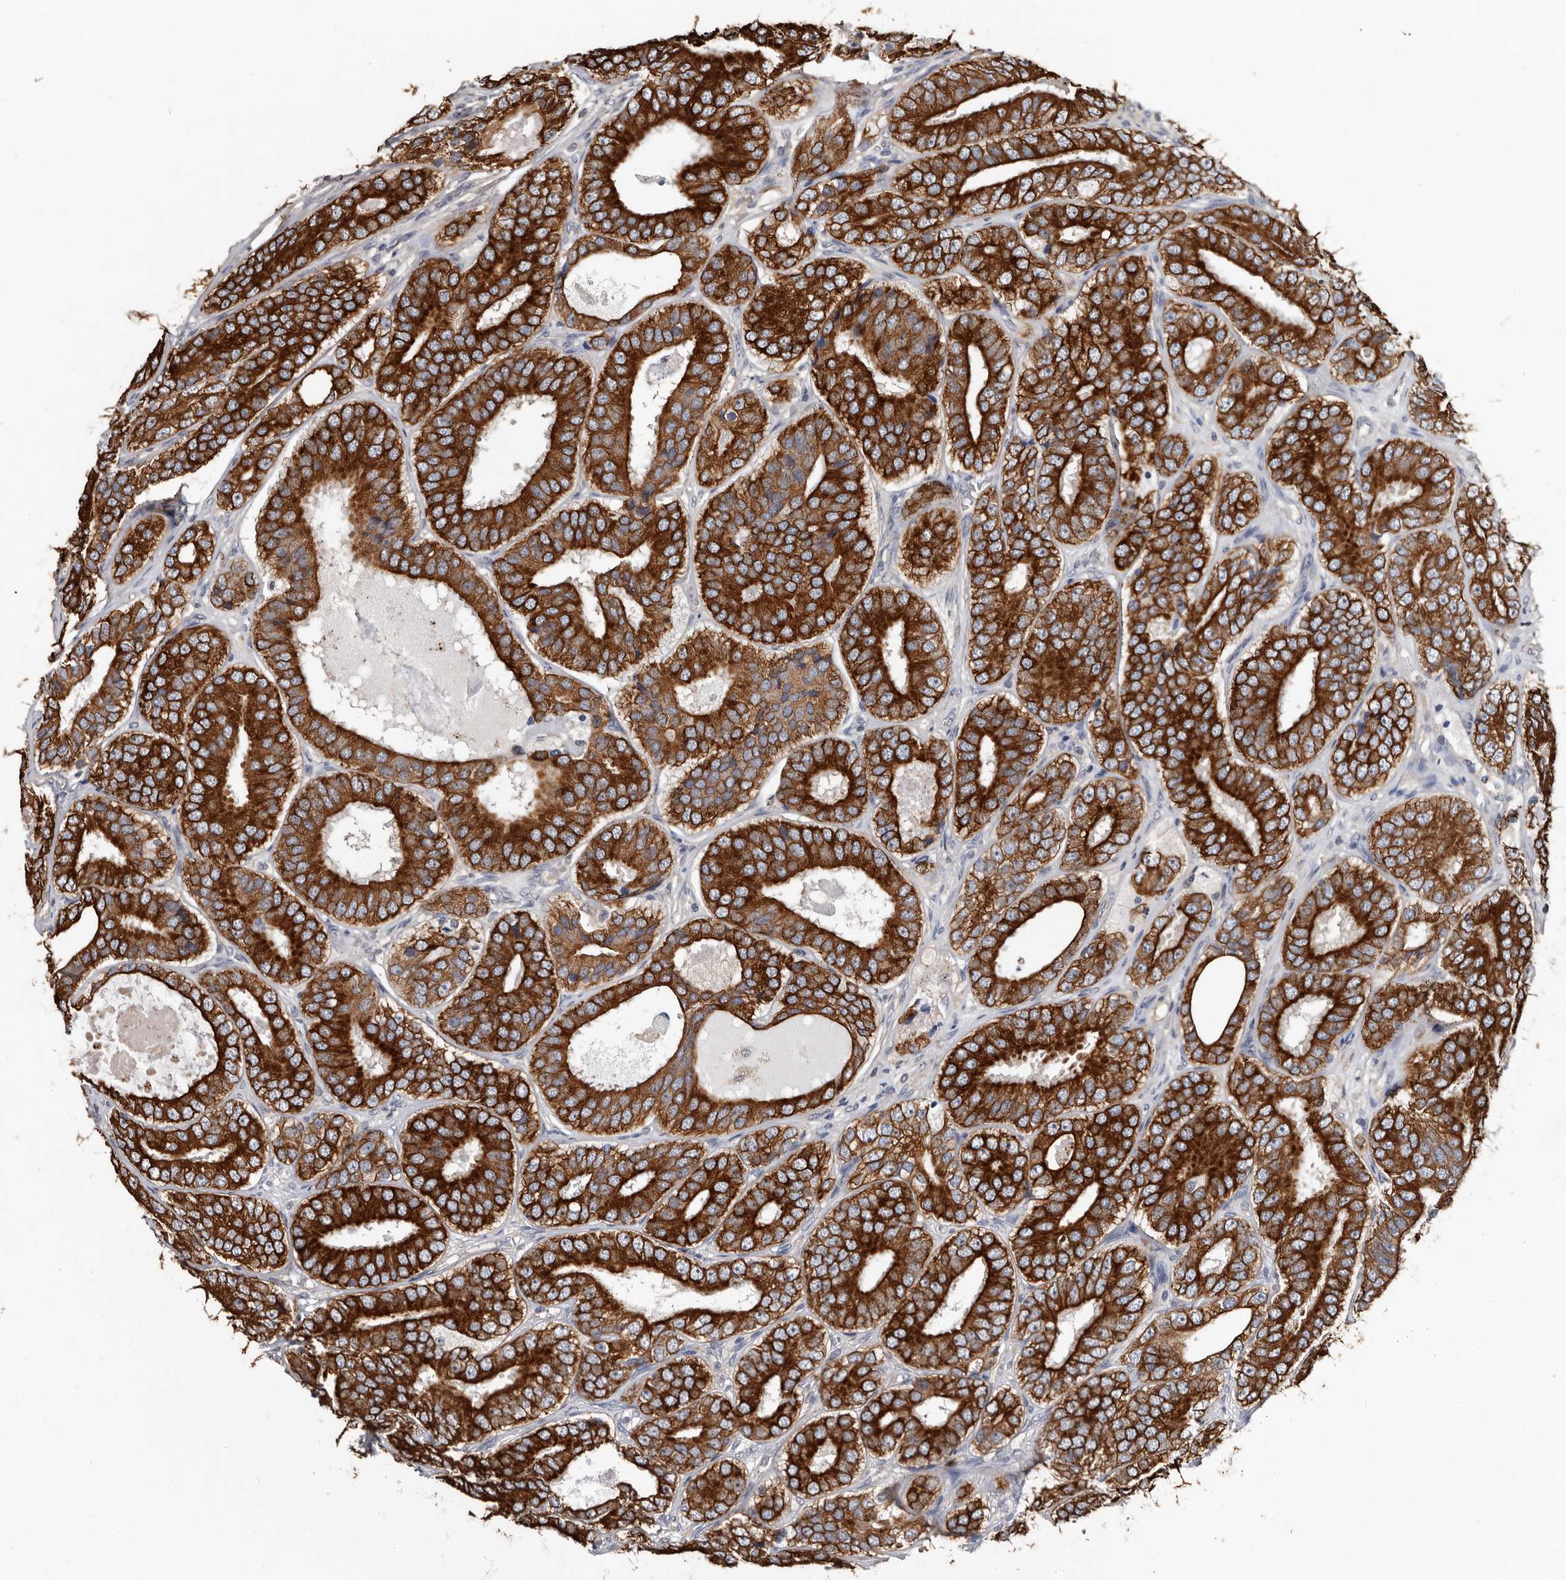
{"staining": {"intensity": "strong", "quantity": ">75%", "location": "cytoplasmic/membranous"}, "tissue": "prostate cancer", "cell_type": "Tumor cells", "image_type": "cancer", "snomed": [{"axis": "morphology", "description": "Adenocarcinoma, High grade"}, {"axis": "topography", "description": "Prostate"}], "caption": "A high amount of strong cytoplasmic/membranous positivity is seen in about >75% of tumor cells in prostate cancer tissue.", "gene": "MRPL18", "patient": {"sex": "male", "age": 56}}